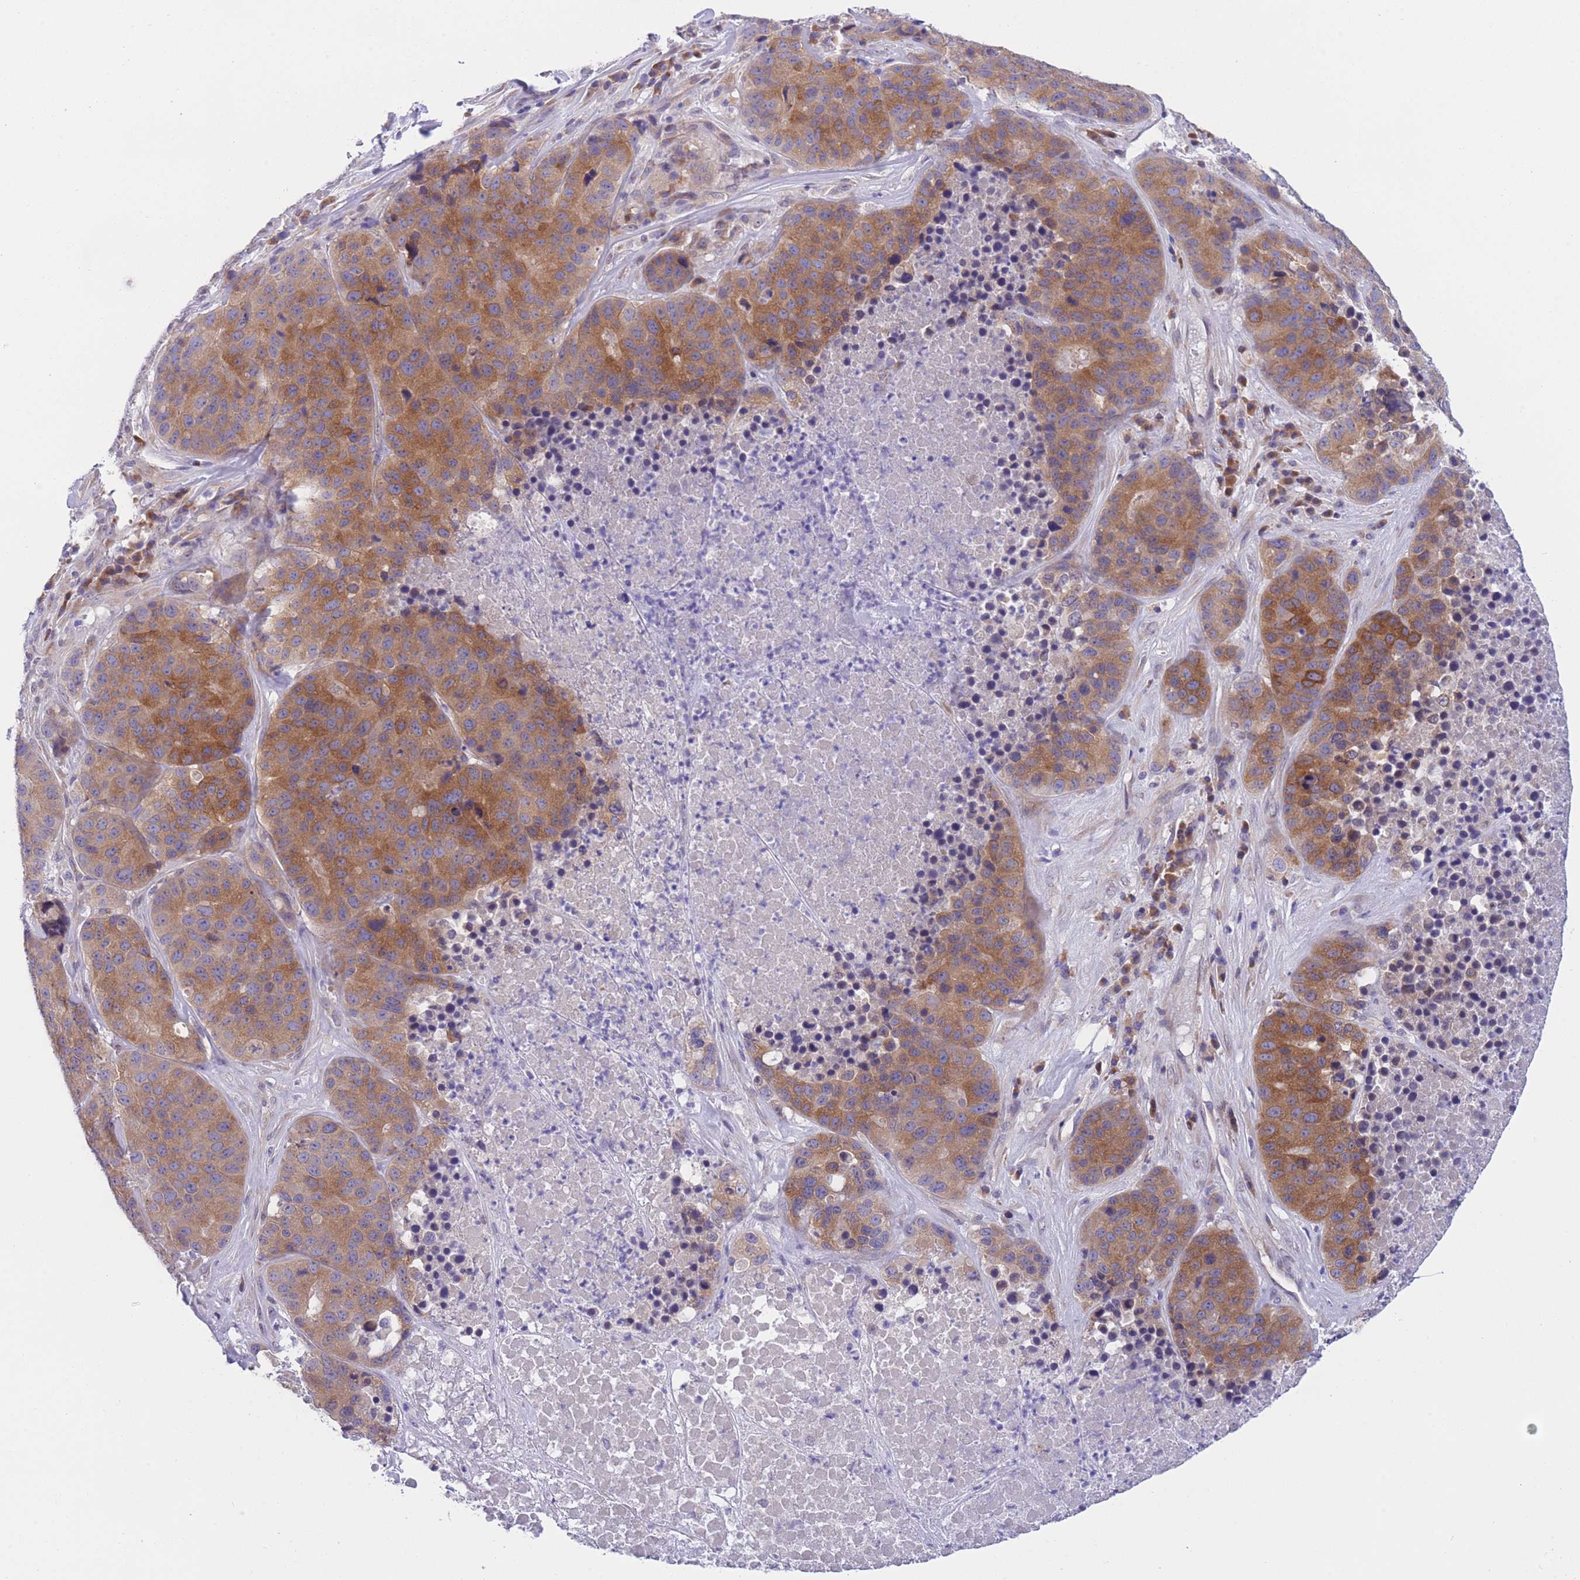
{"staining": {"intensity": "moderate", "quantity": ">75%", "location": "cytoplasmic/membranous"}, "tissue": "stomach cancer", "cell_type": "Tumor cells", "image_type": "cancer", "snomed": [{"axis": "morphology", "description": "Adenocarcinoma, NOS"}, {"axis": "topography", "description": "Stomach"}], "caption": "Stomach cancer stained with a brown dye shows moderate cytoplasmic/membranous positive expression in approximately >75% of tumor cells.", "gene": "WWOX", "patient": {"sex": "male", "age": 71}}